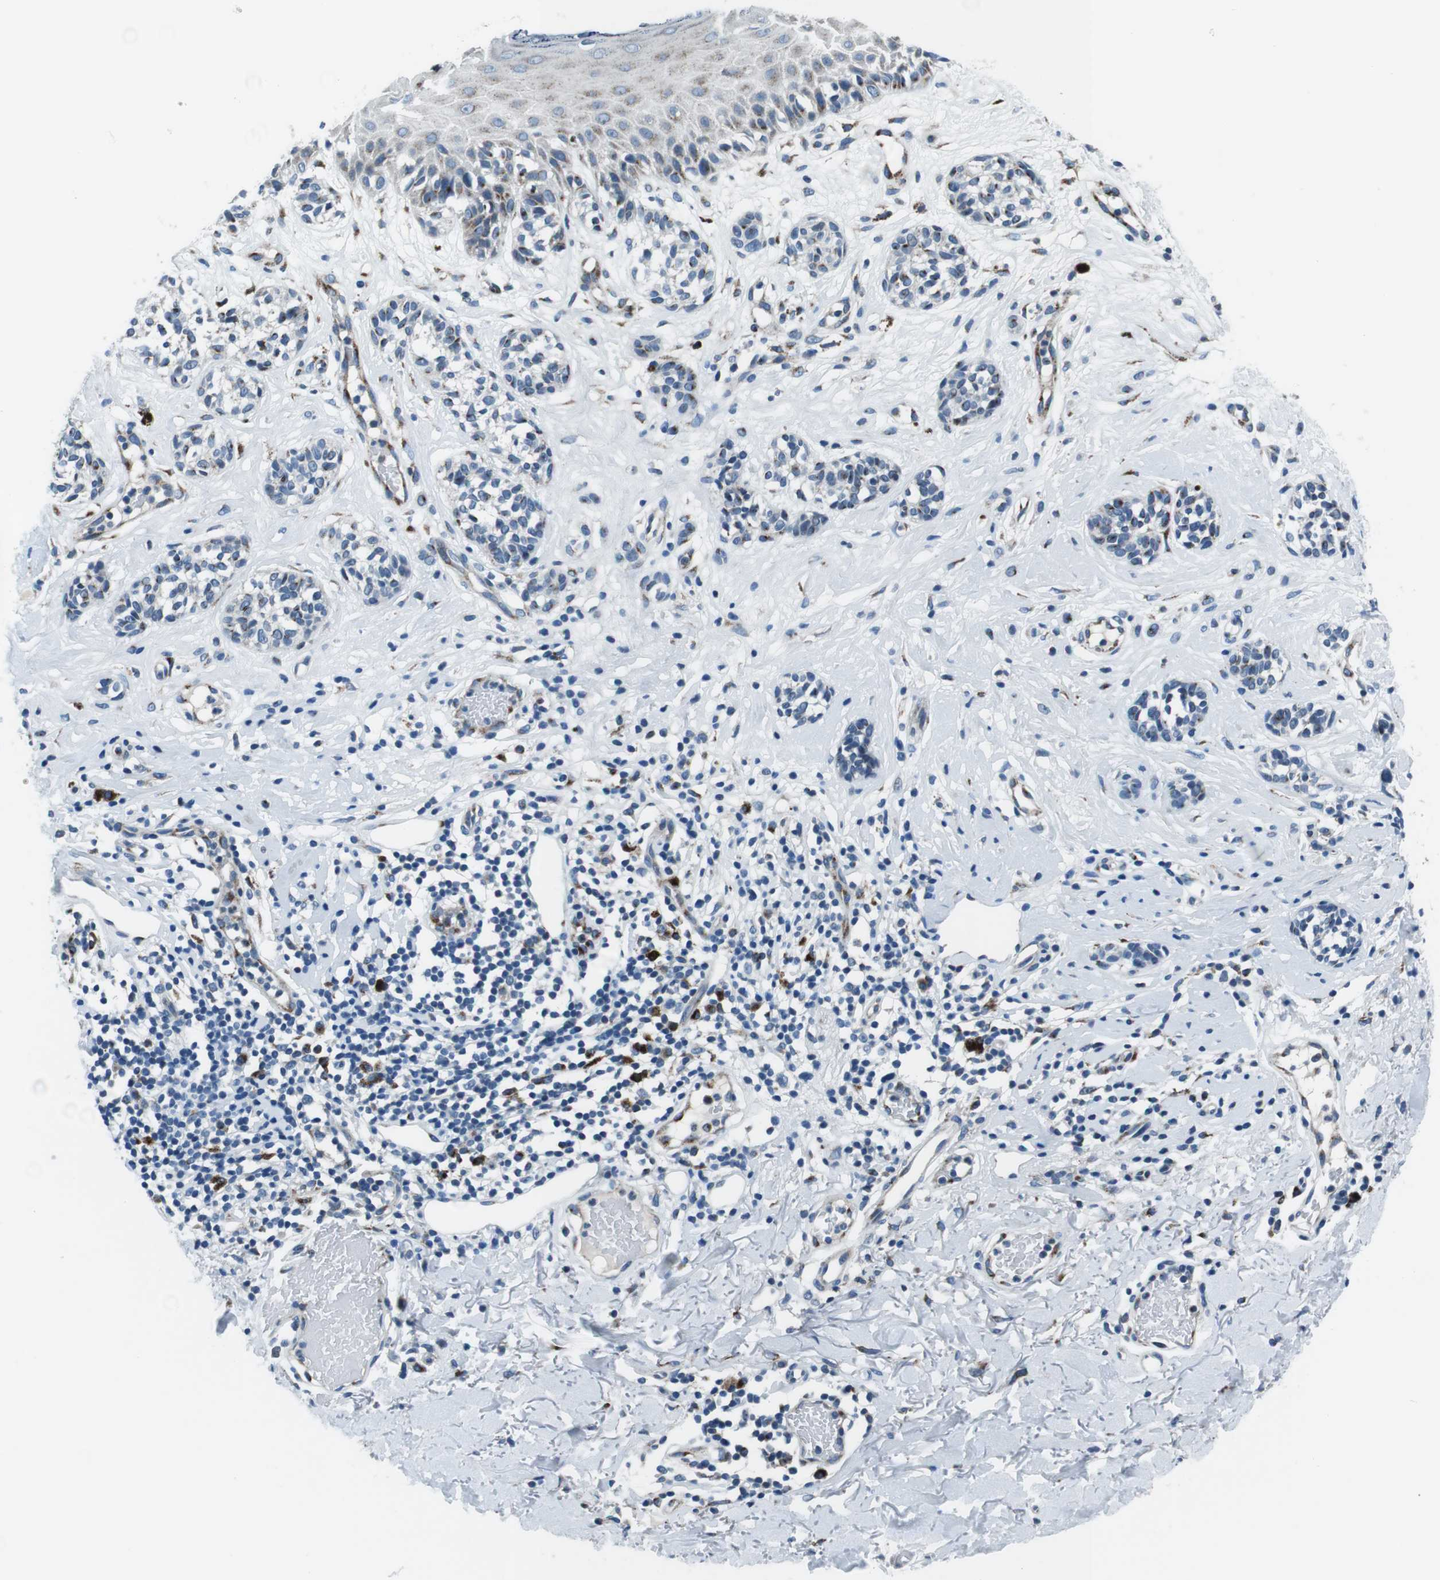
{"staining": {"intensity": "negative", "quantity": "none", "location": "none"}, "tissue": "melanoma", "cell_type": "Tumor cells", "image_type": "cancer", "snomed": [{"axis": "morphology", "description": "Malignant melanoma, NOS"}, {"axis": "topography", "description": "Skin"}], "caption": "Protein analysis of malignant melanoma displays no significant staining in tumor cells. (IHC, brightfield microscopy, high magnification).", "gene": "NUCB2", "patient": {"sex": "male", "age": 64}}